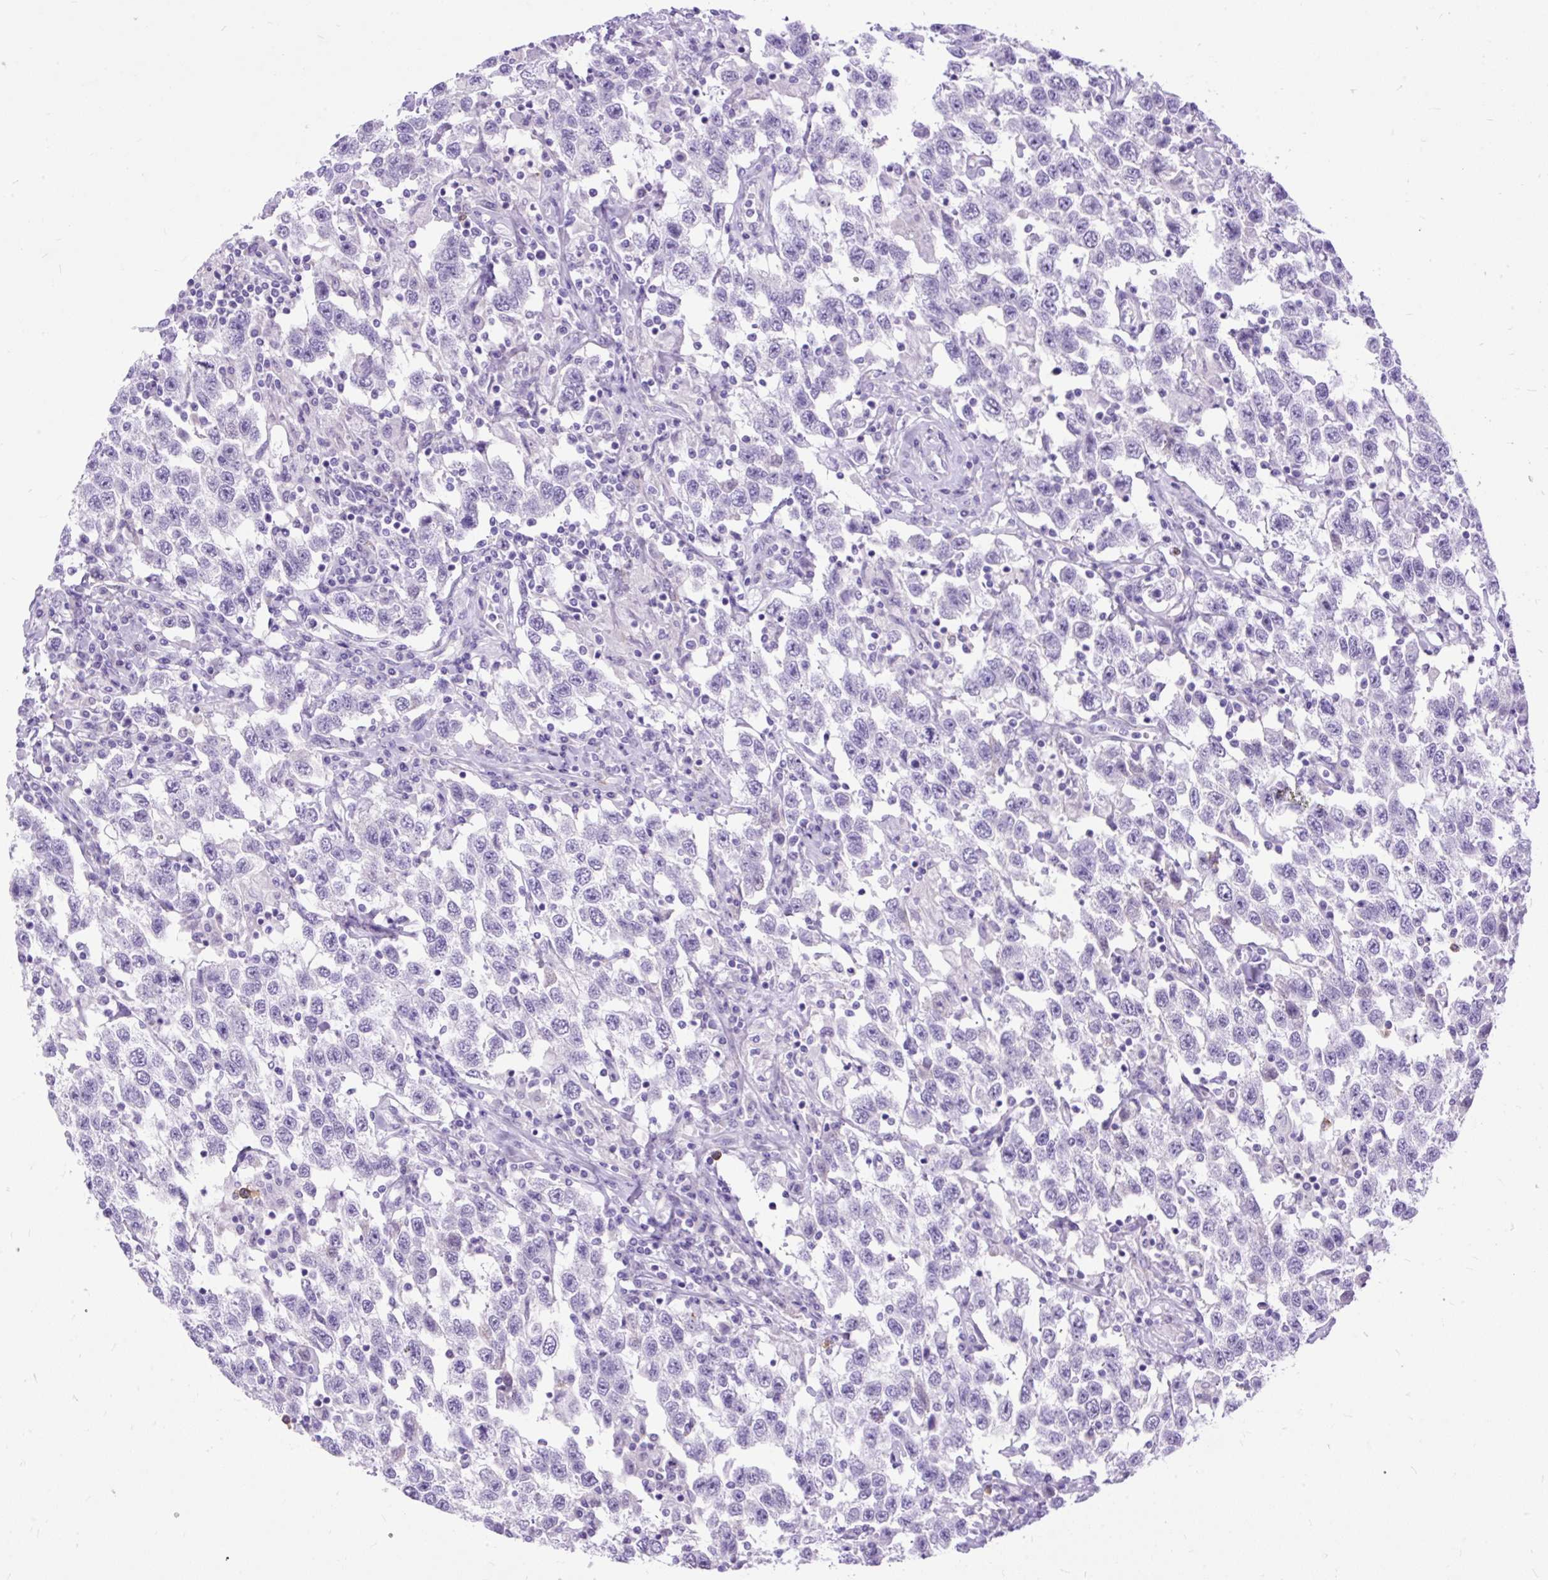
{"staining": {"intensity": "negative", "quantity": "none", "location": "none"}, "tissue": "testis cancer", "cell_type": "Tumor cells", "image_type": "cancer", "snomed": [{"axis": "morphology", "description": "Seminoma, NOS"}, {"axis": "topography", "description": "Testis"}], "caption": "IHC photomicrograph of neoplastic tissue: human testis cancer (seminoma) stained with DAB (3,3'-diaminobenzidine) exhibits no significant protein positivity in tumor cells.", "gene": "ZNF256", "patient": {"sex": "male", "age": 41}}